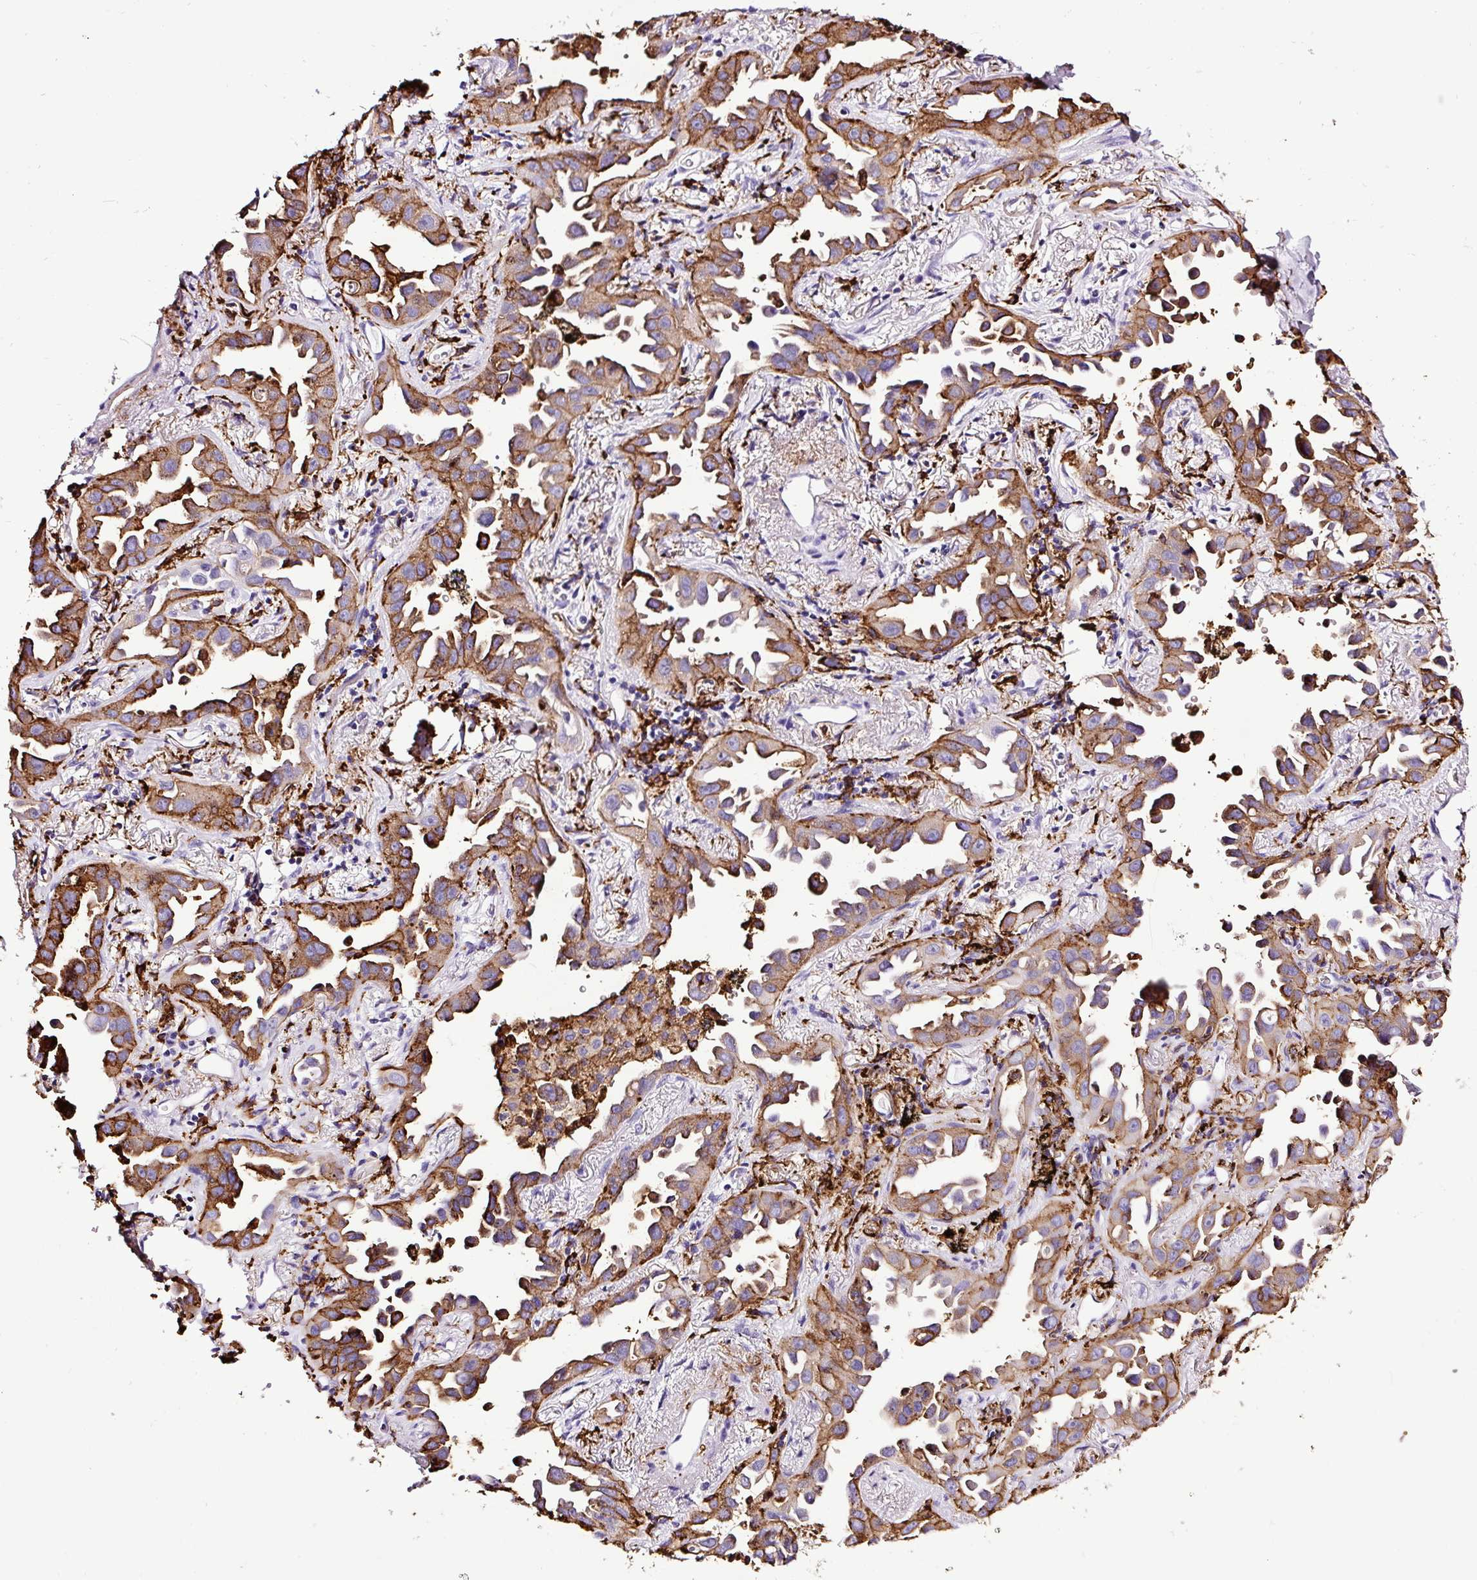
{"staining": {"intensity": "moderate", "quantity": ">75%", "location": "cytoplasmic/membranous"}, "tissue": "lung cancer", "cell_type": "Tumor cells", "image_type": "cancer", "snomed": [{"axis": "morphology", "description": "Adenocarcinoma, NOS"}, {"axis": "topography", "description": "Lung"}], "caption": "The histopathology image reveals immunohistochemical staining of adenocarcinoma (lung). There is moderate cytoplasmic/membranous staining is appreciated in approximately >75% of tumor cells.", "gene": "HLA-DRA", "patient": {"sex": "male", "age": 68}}